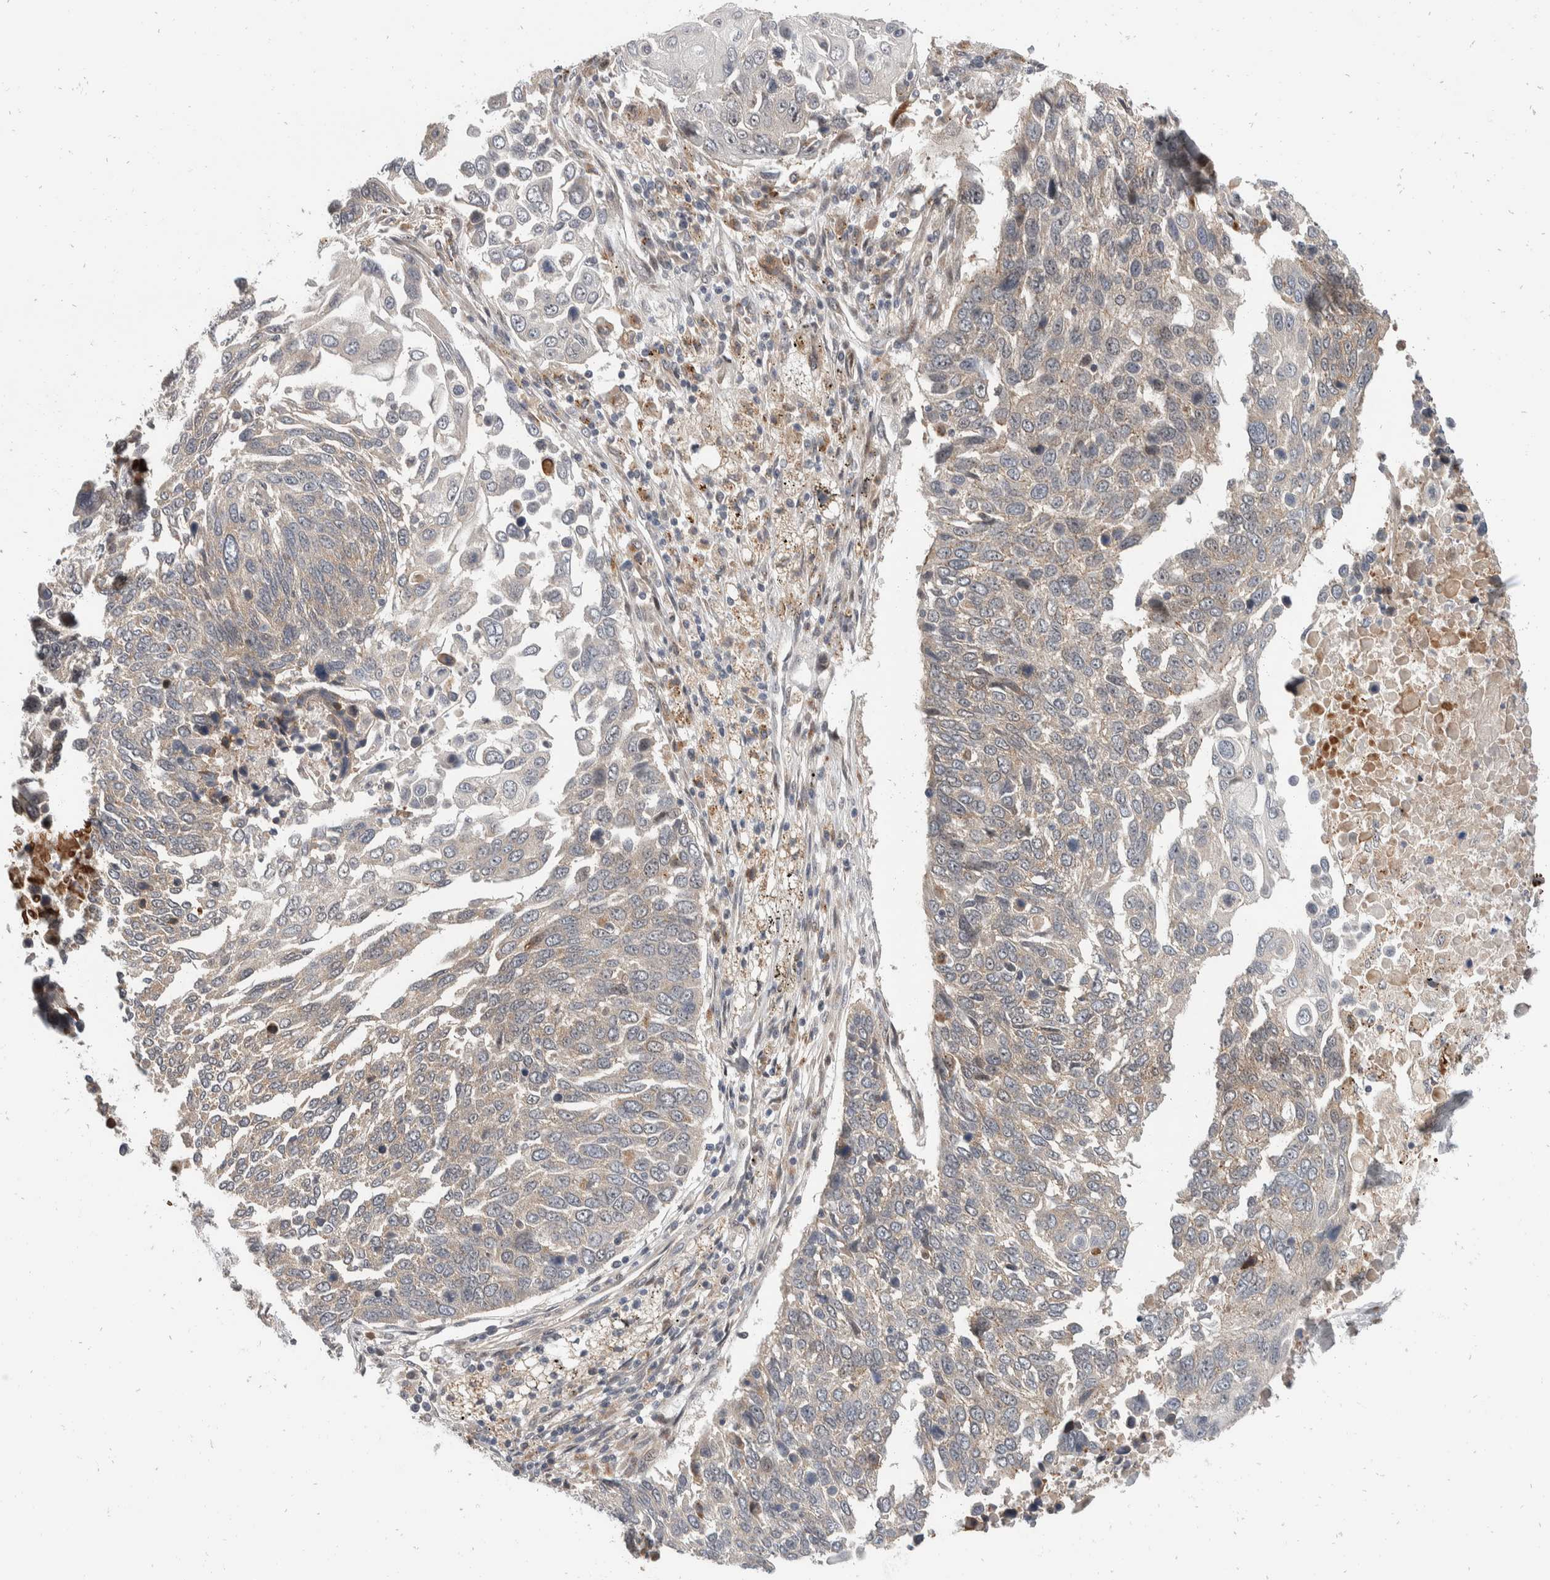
{"staining": {"intensity": "weak", "quantity": ">75%", "location": "cytoplasmic/membranous"}, "tissue": "lung cancer", "cell_type": "Tumor cells", "image_type": "cancer", "snomed": [{"axis": "morphology", "description": "Squamous cell carcinoma, NOS"}, {"axis": "topography", "description": "Lung"}], "caption": "Human squamous cell carcinoma (lung) stained with a brown dye shows weak cytoplasmic/membranous positive expression in about >75% of tumor cells.", "gene": "ZNF703", "patient": {"sex": "male", "age": 66}}